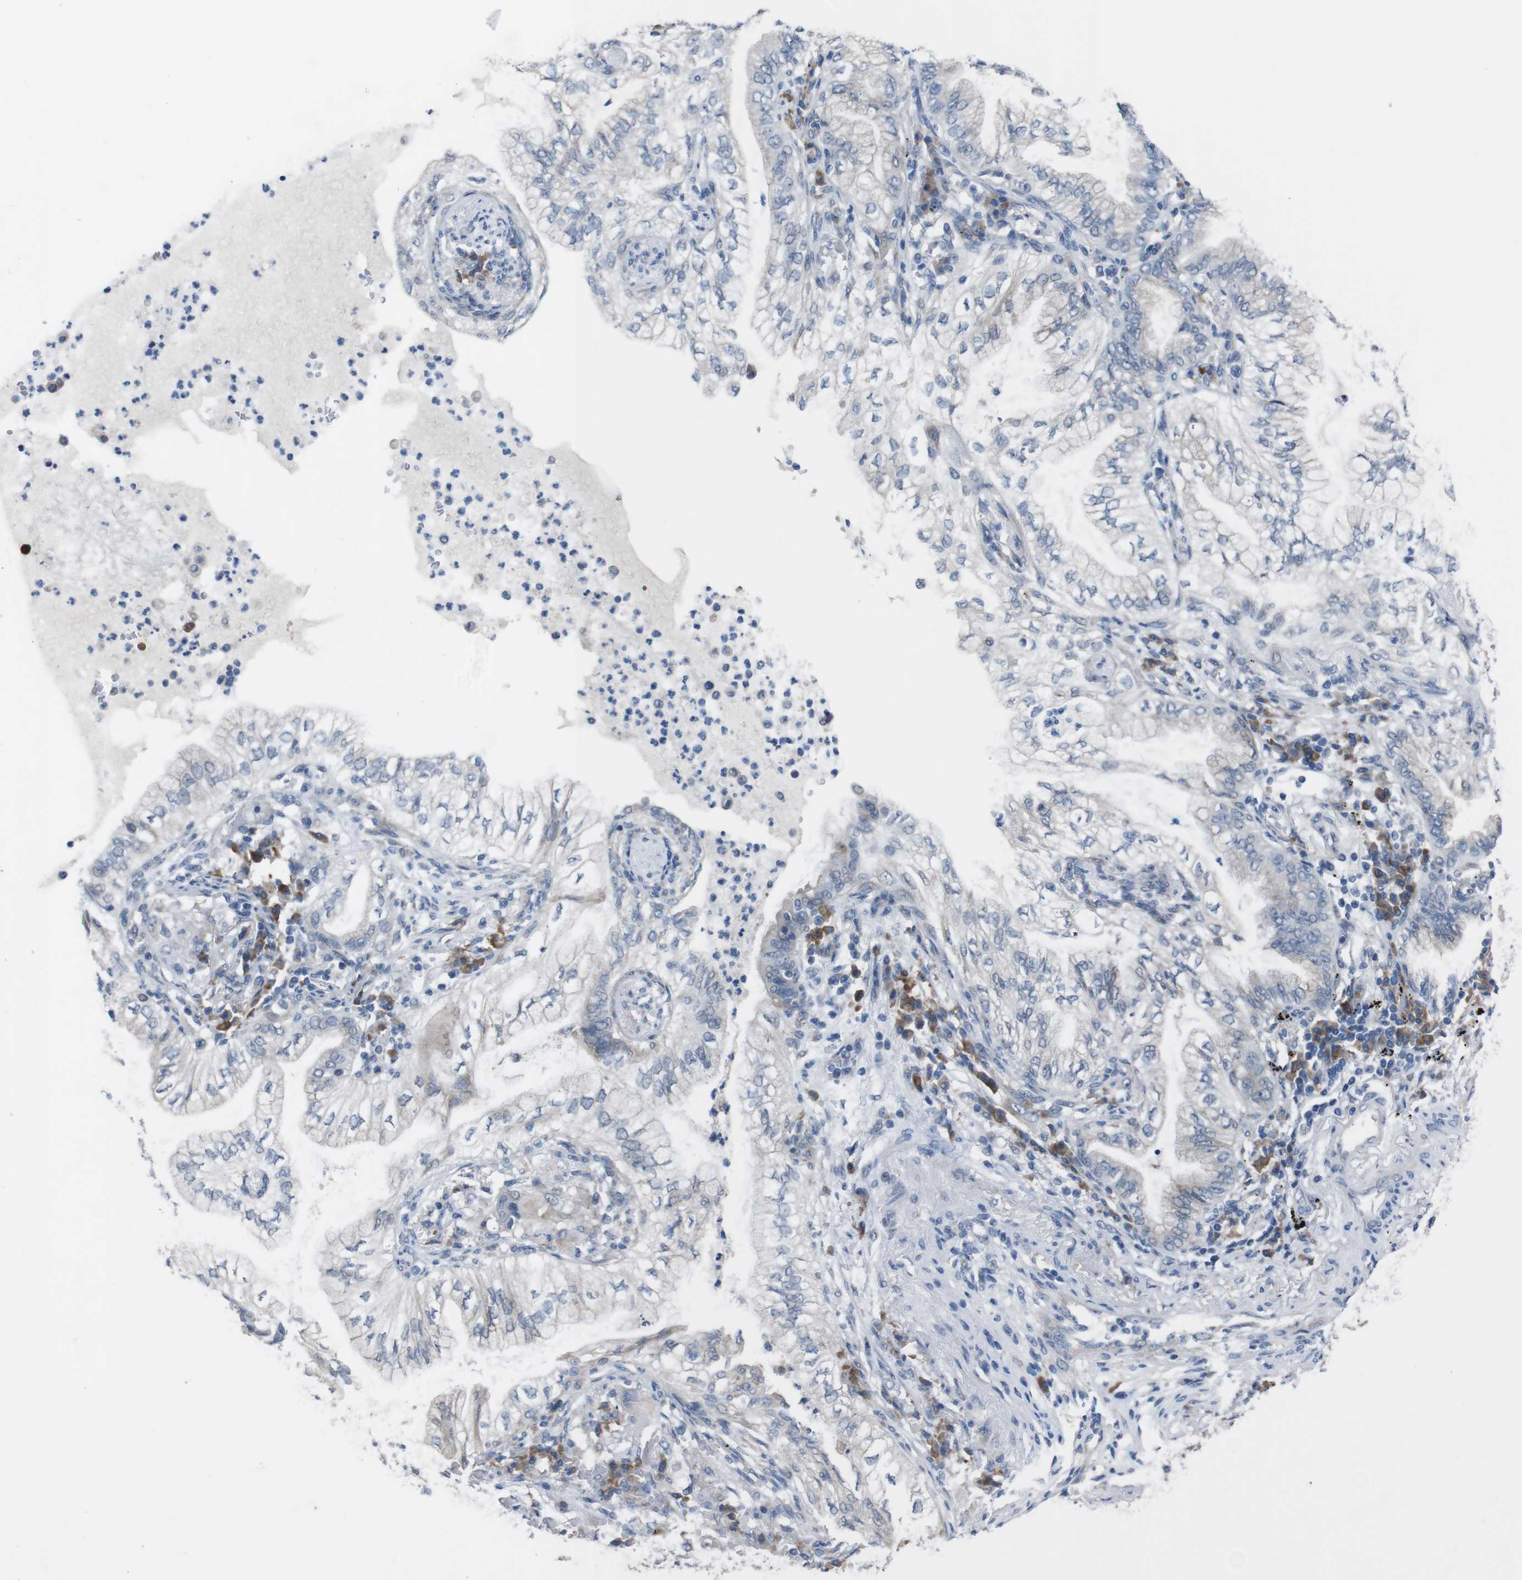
{"staining": {"intensity": "negative", "quantity": "none", "location": "none"}, "tissue": "lung cancer", "cell_type": "Tumor cells", "image_type": "cancer", "snomed": [{"axis": "morphology", "description": "Normal tissue, NOS"}, {"axis": "morphology", "description": "Adenocarcinoma, NOS"}, {"axis": "topography", "description": "Bronchus"}, {"axis": "topography", "description": "Lung"}], "caption": "IHC of human lung cancer (adenocarcinoma) shows no positivity in tumor cells. (DAB (3,3'-diaminobenzidine) immunohistochemistry with hematoxylin counter stain).", "gene": "CDH22", "patient": {"sex": "female", "age": 70}}